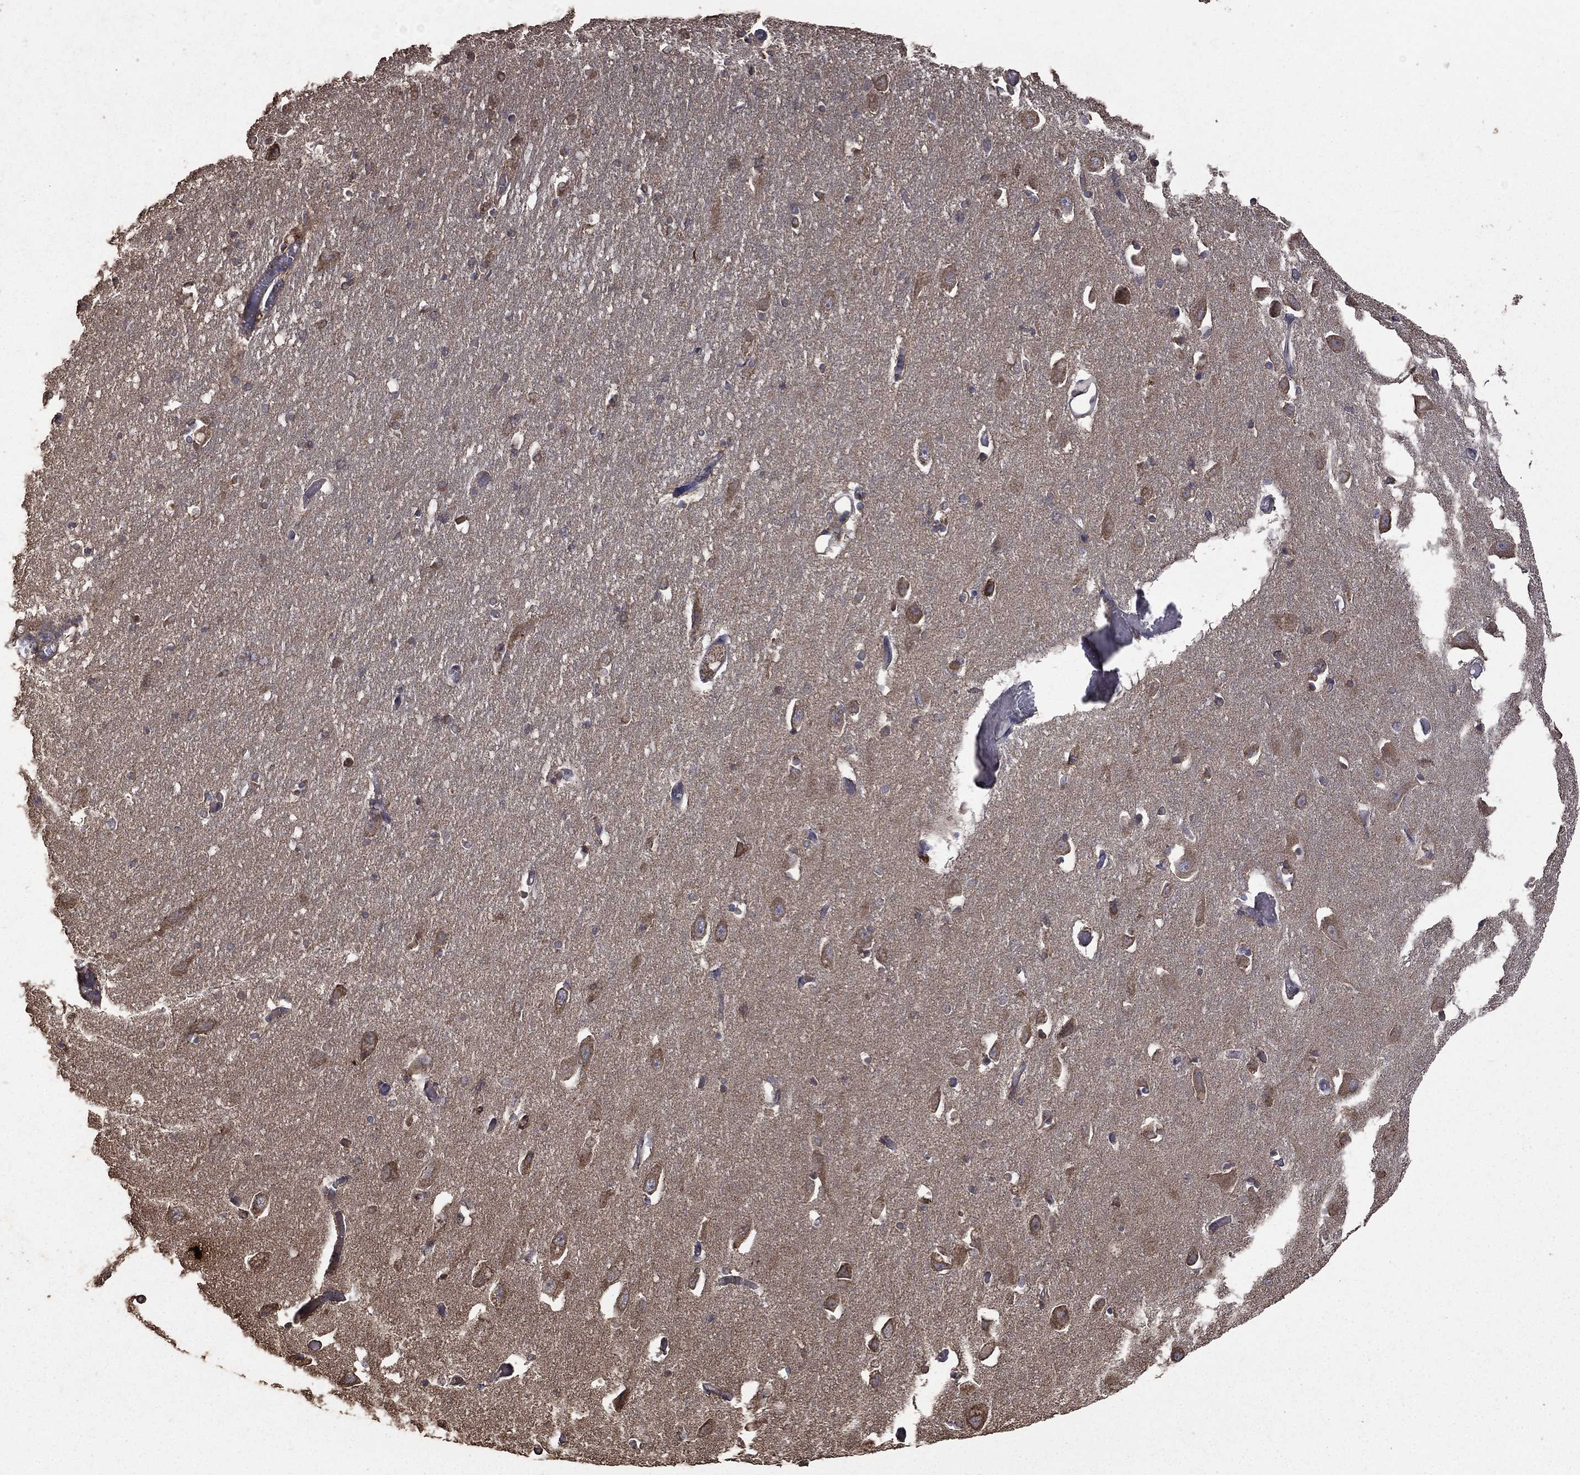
{"staining": {"intensity": "negative", "quantity": "none", "location": "none"}, "tissue": "hippocampus", "cell_type": "Glial cells", "image_type": "normal", "snomed": [{"axis": "morphology", "description": "Normal tissue, NOS"}, {"axis": "topography", "description": "Lateral ventricle wall"}, {"axis": "topography", "description": "Hippocampus"}], "caption": "Immunohistochemistry (IHC) photomicrograph of benign hippocampus stained for a protein (brown), which displays no positivity in glial cells.", "gene": "METTL27", "patient": {"sex": "female", "age": 63}}